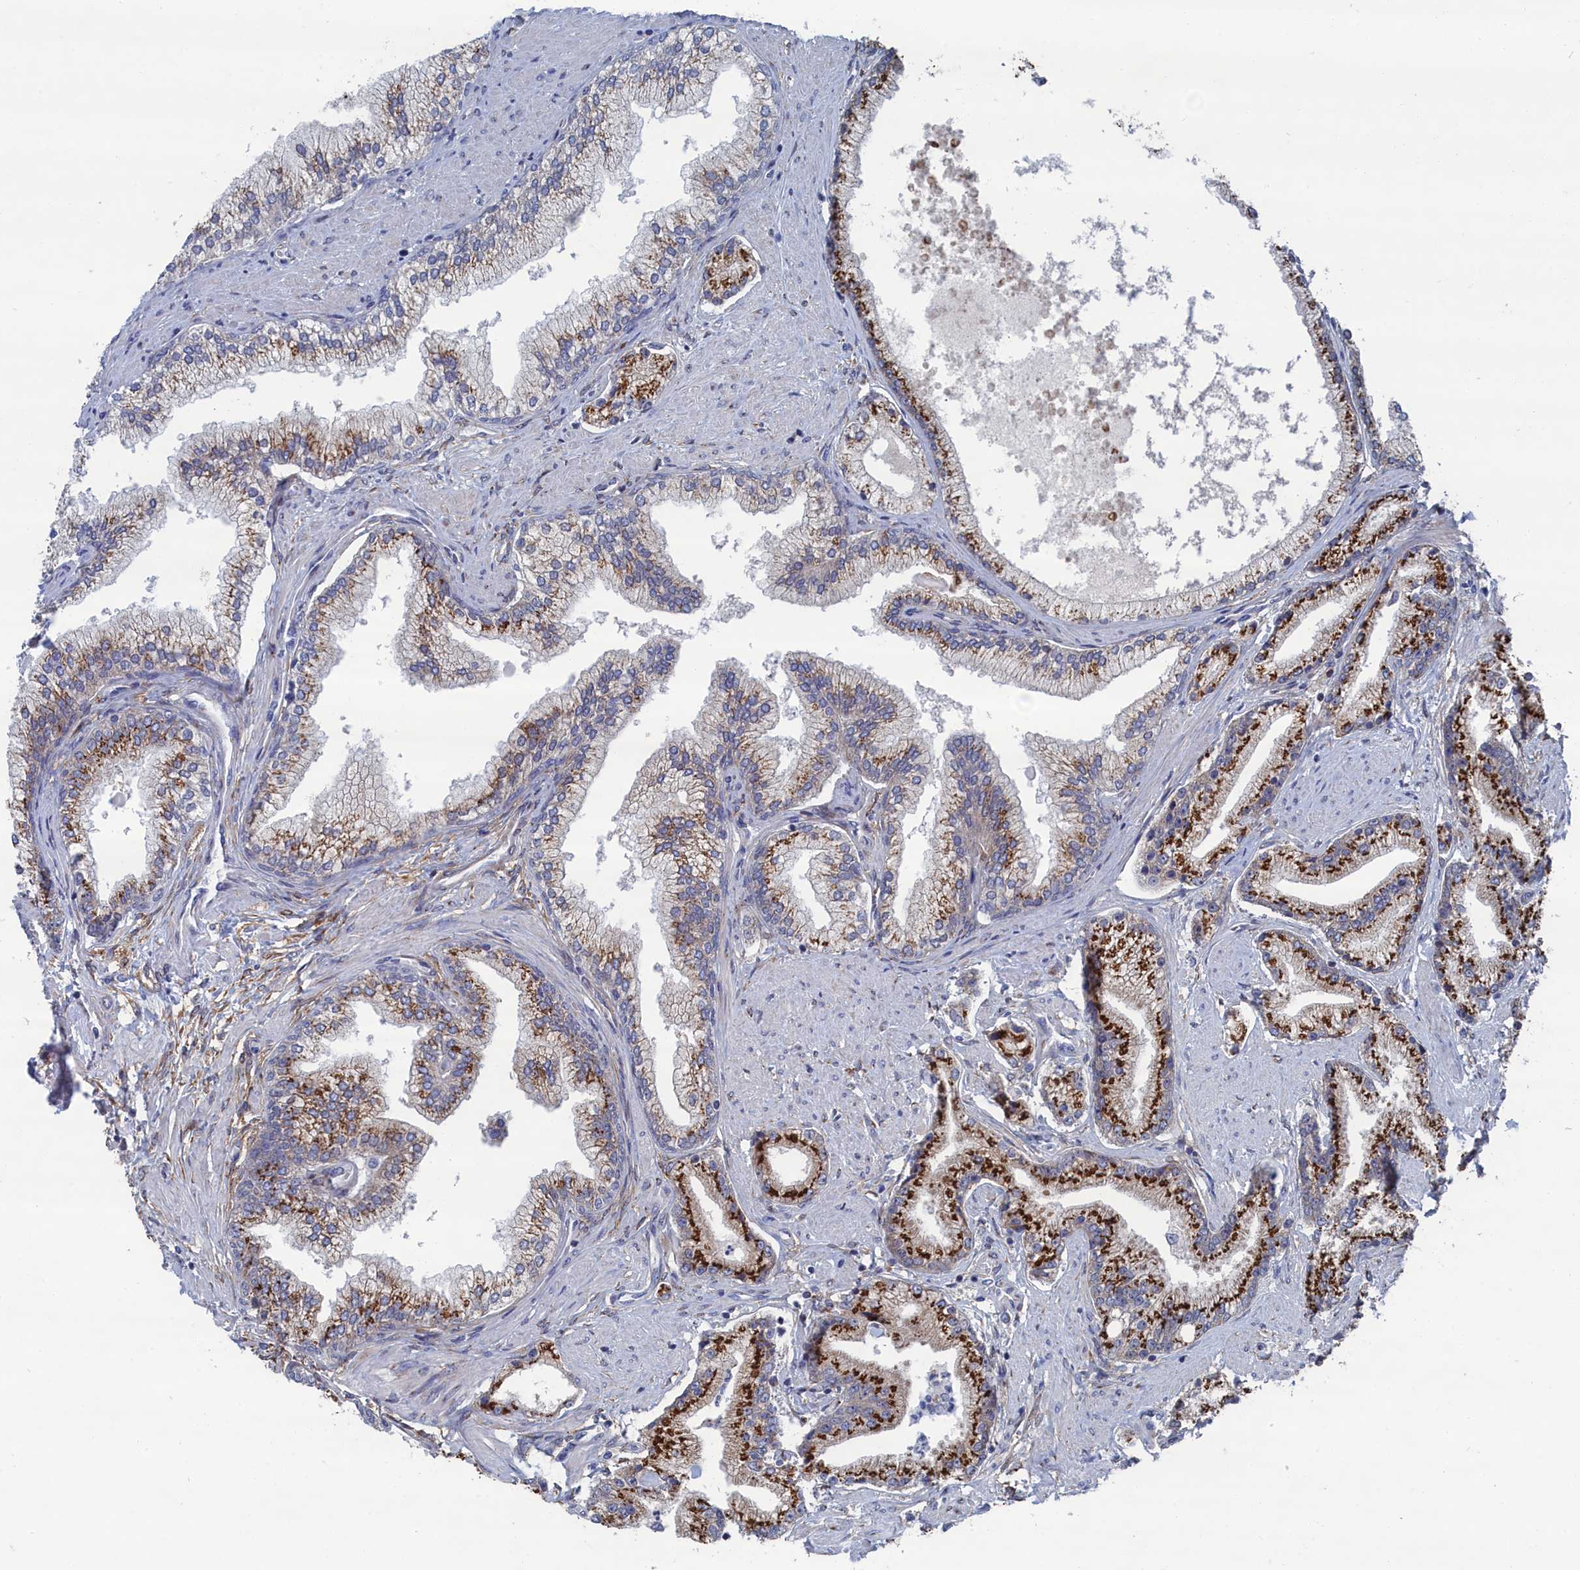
{"staining": {"intensity": "strong", "quantity": "25%-75%", "location": "cytoplasmic/membranous"}, "tissue": "prostate cancer", "cell_type": "Tumor cells", "image_type": "cancer", "snomed": [{"axis": "morphology", "description": "Adenocarcinoma, High grade"}, {"axis": "topography", "description": "Prostate"}], "caption": "The histopathology image shows a brown stain indicating the presence of a protein in the cytoplasmic/membranous of tumor cells in prostate cancer (adenocarcinoma (high-grade)). Using DAB (3,3'-diaminobenzidine) (brown) and hematoxylin (blue) stains, captured at high magnification using brightfield microscopy.", "gene": "IRX1", "patient": {"sex": "male", "age": 67}}